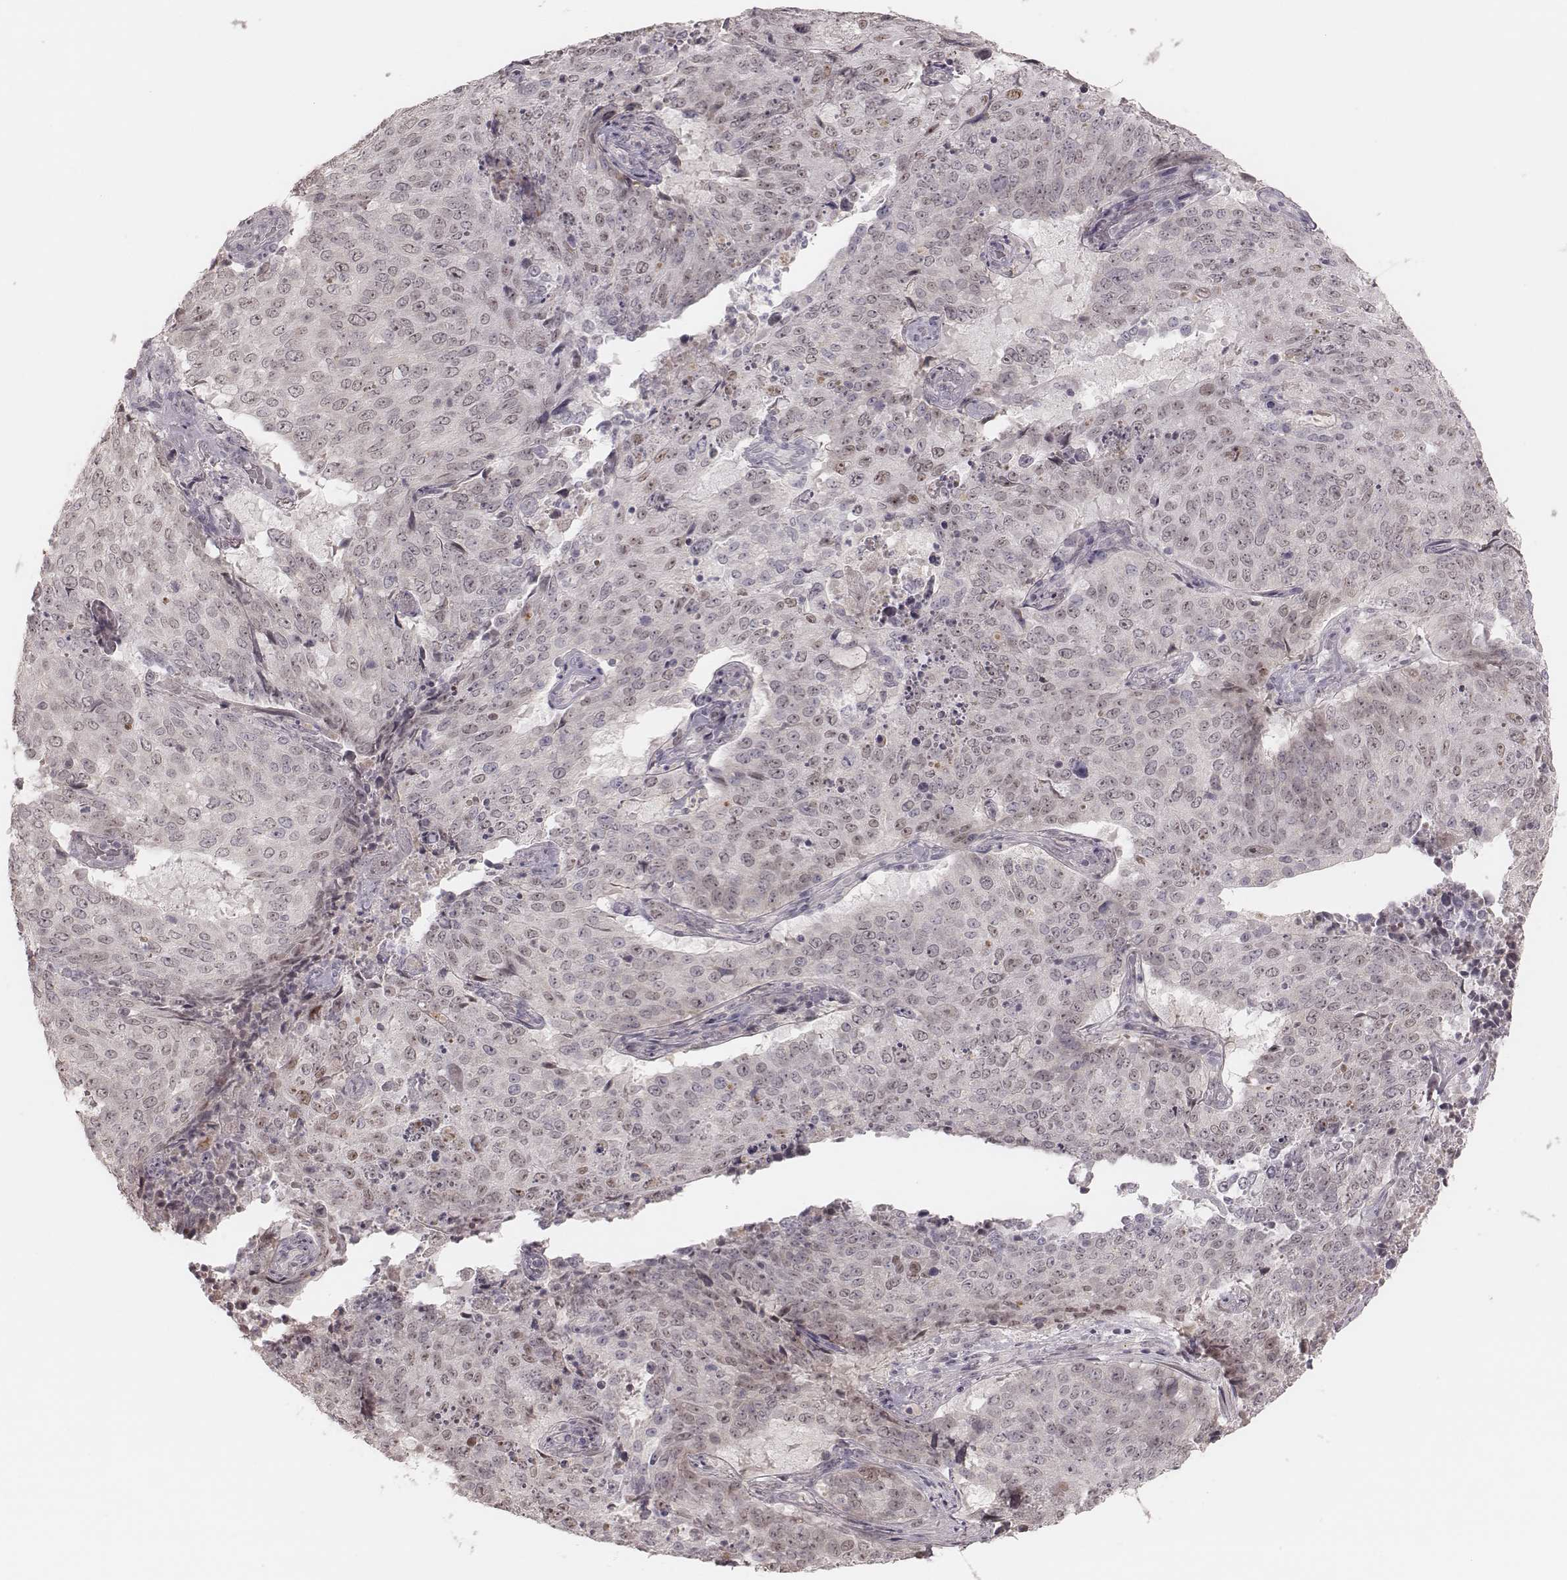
{"staining": {"intensity": "negative", "quantity": "none", "location": "none"}, "tissue": "lung cancer", "cell_type": "Tumor cells", "image_type": "cancer", "snomed": [{"axis": "morphology", "description": "Normal tissue, NOS"}, {"axis": "morphology", "description": "Squamous cell carcinoma, NOS"}, {"axis": "topography", "description": "Bronchus"}, {"axis": "topography", "description": "Lung"}], "caption": "This is an IHC photomicrograph of human squamous cell carcinoma (lung). There is no staining in tumor cells.", "gene": "FAM13B", "patient": {"sex": "male", "age": 64}}